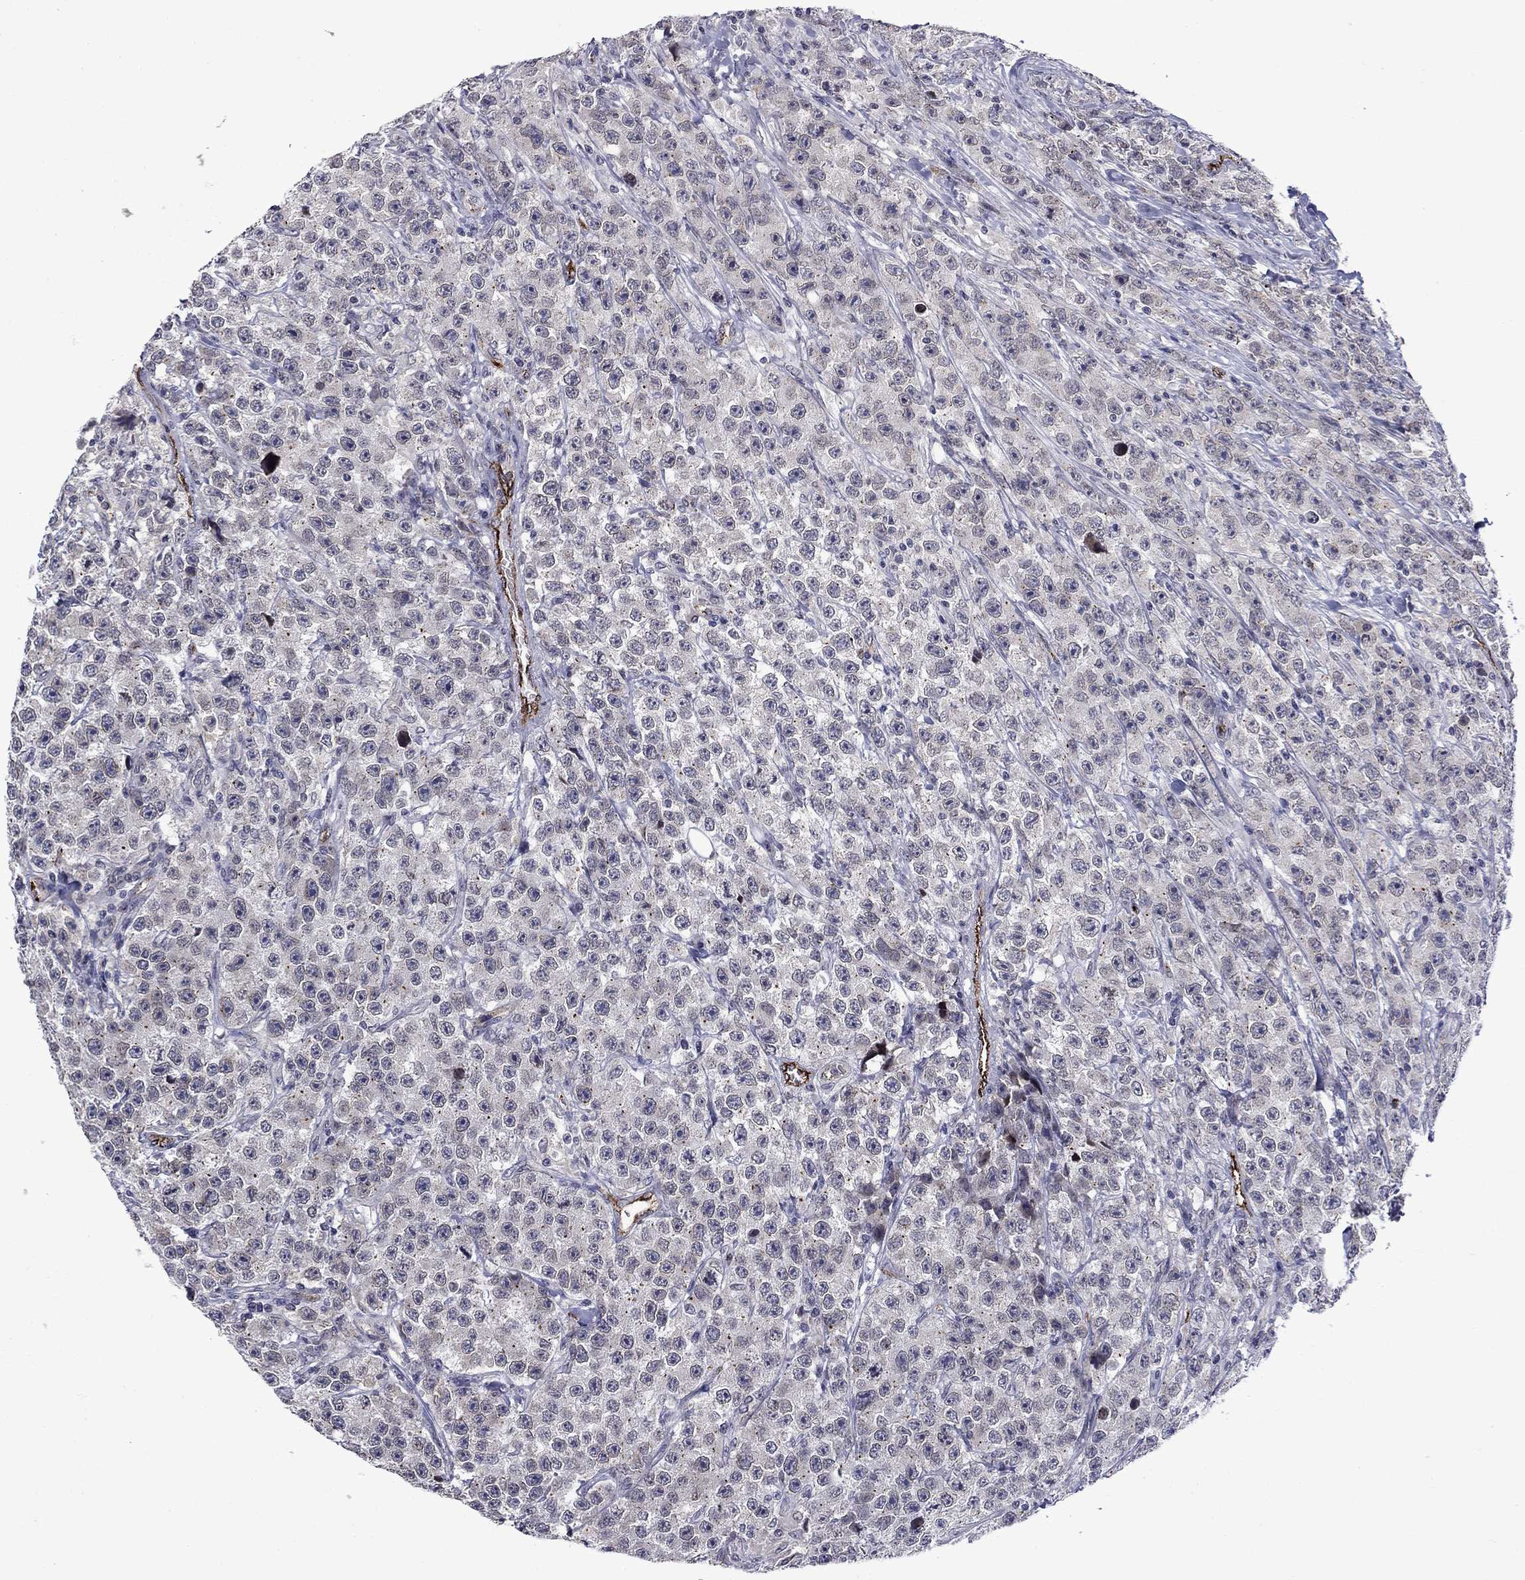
{"staining": {"intensity": "negative", "quantity": "none", "location": "none"}, "tissue": "testis cancer", "cell_type": "Tumor cells", "image_type": "cancer", "snomed": [{"axis": "morphology", "description": "Seminoma, NOS"}, {"axis": "topography", "description": "Testis"}], "caption": "Micrograph shows no significant protein positivity in tumor cells of testis cancer.", "gene": "SLITRK1", "patient": {"sex": "male", "age": 59}}